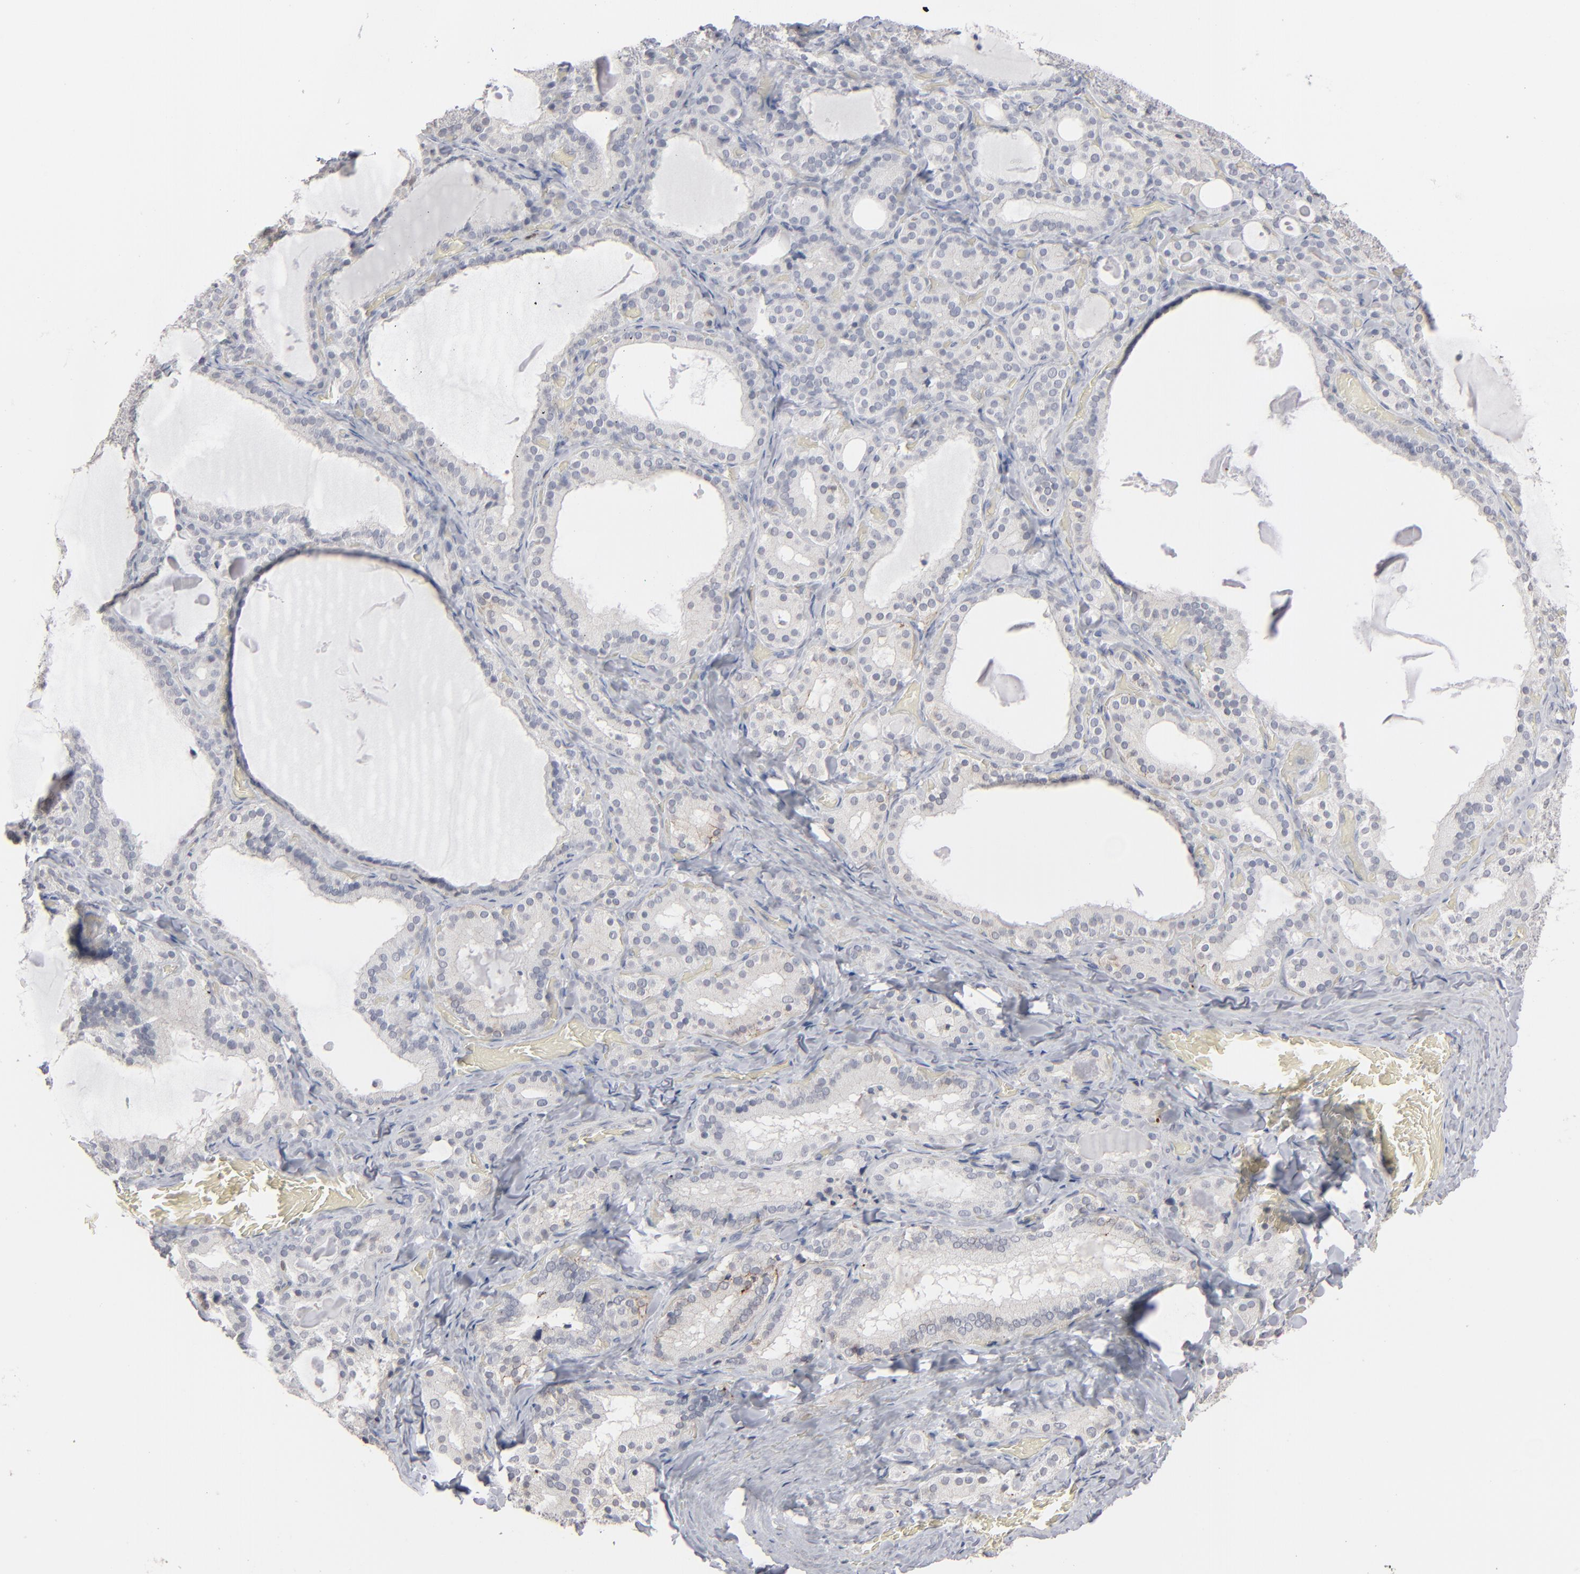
{"staining": {"intensity": "negative", "quantity": "none", "location": "none"}, "tissue": "thyroid gland", "cell_type": "Glandular cells", "image_type": "normal", "snomed": [{"axis": "morphology", "description": "Normal tissue, NOS"}, {"axis": "topography", "description": "Thyroid gland"}], "caption": "High power microscopy micrograph of an immunohistochemistry (IHC) photomicrograph of normal thyroid gland, revealing no significant positivity in glandular cells.", "gene": "STAT4", "patient": {"sex": "female", "age": 33}}